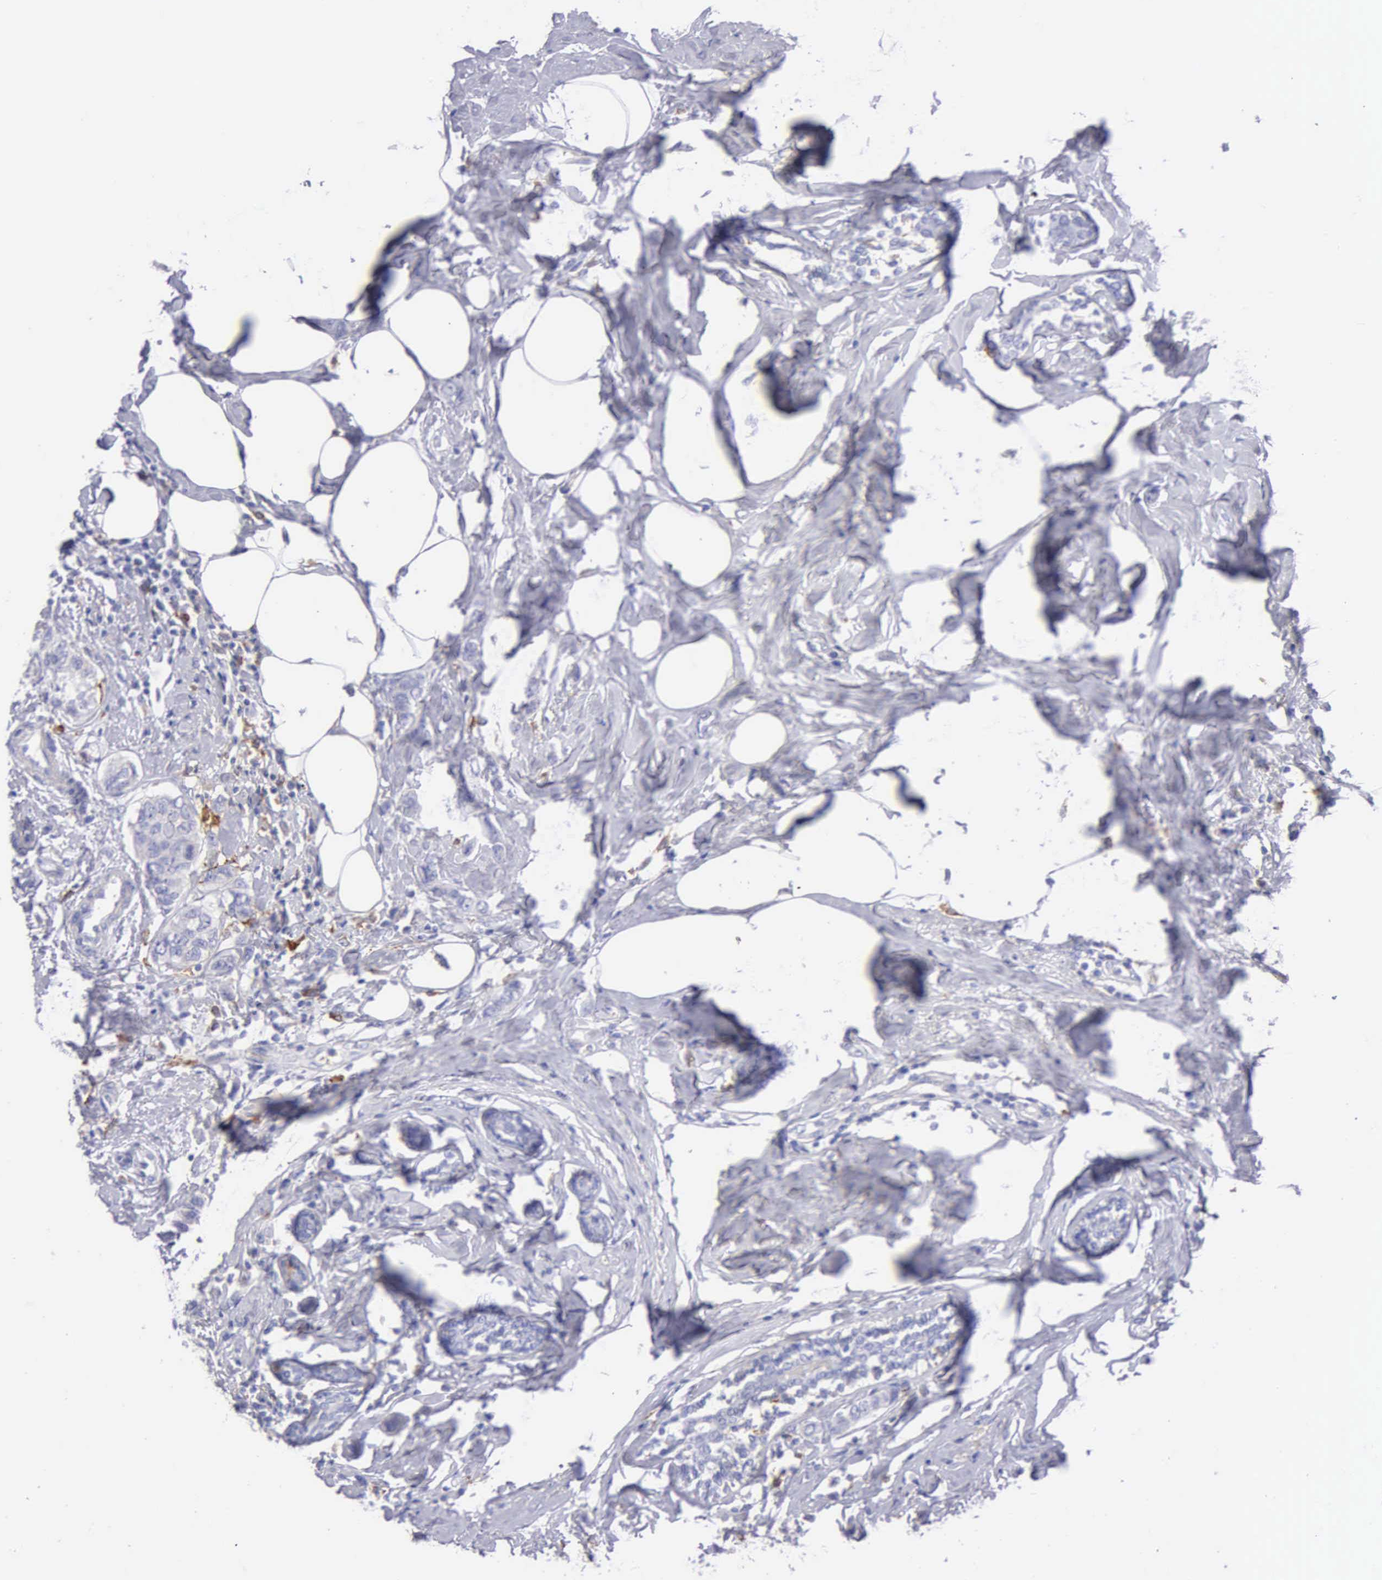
{"staining": {"intensity": "negative", "quantity": "none", "location": "none"}, "tissue": "breast cancer", "cell_type": "Tumor cells", "image_type": "cancer", "snomed": [{"axis": "morphology", "description": "Normal tissue, NOS"}, {"axis": "morphology", "description": "Duct carcinoma"}, {"axis": "topography", "description": "Breast"}], "caption": "This photomicrograph is of breast infiltrating ductal carcinoma stained with immunohistochemistry (IHC) to label a protein in brown with the nuclei are counter-stained blue. There is no positivity in tumor cells. Brightfield microscopy of IHC stained with DAB (brown) and hematoxylin (blue), captured at high magnification.", "gene": "TYRP1", "patient": {"sex": "female", "age": 50}}